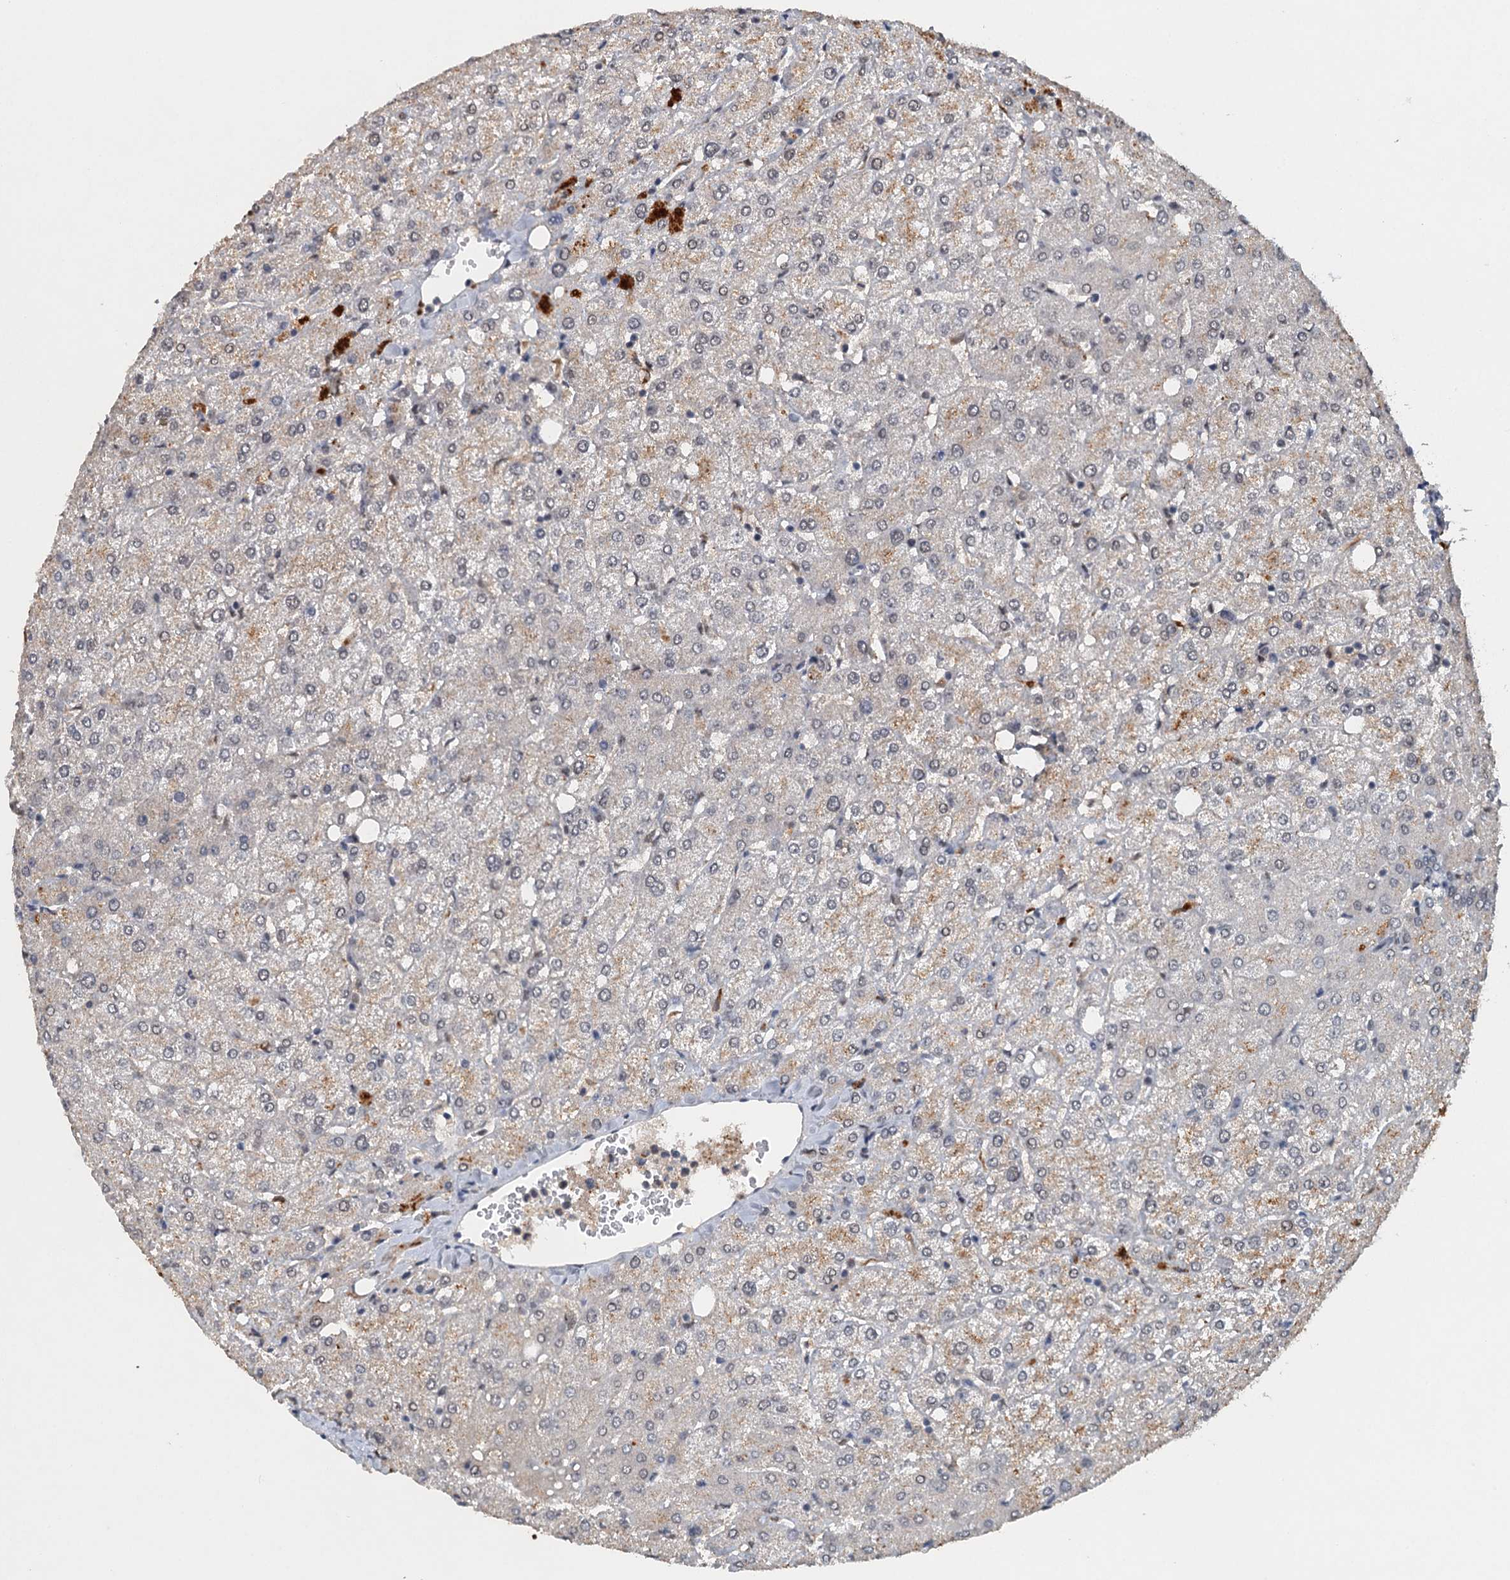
{"staining": {"intensity": "negative", "quantity": "none", "location": "none"}, "tissue": "liver", "cell_type": "Cholangiocytes", "image_type": "normal", "snomed": [{"axis": "morphology", "description": "Normal tissue, NOS"}, {"axis": "topography", "description": "Liver"}], "caption": "There is no significant expression in cholangiocytes of liver. (DAB (3,3'-diaminobenzidine) IHC with hematoxylin counter stain).", "gene": "CSTF3", "patient": {"sex": "female", "age": 54}}